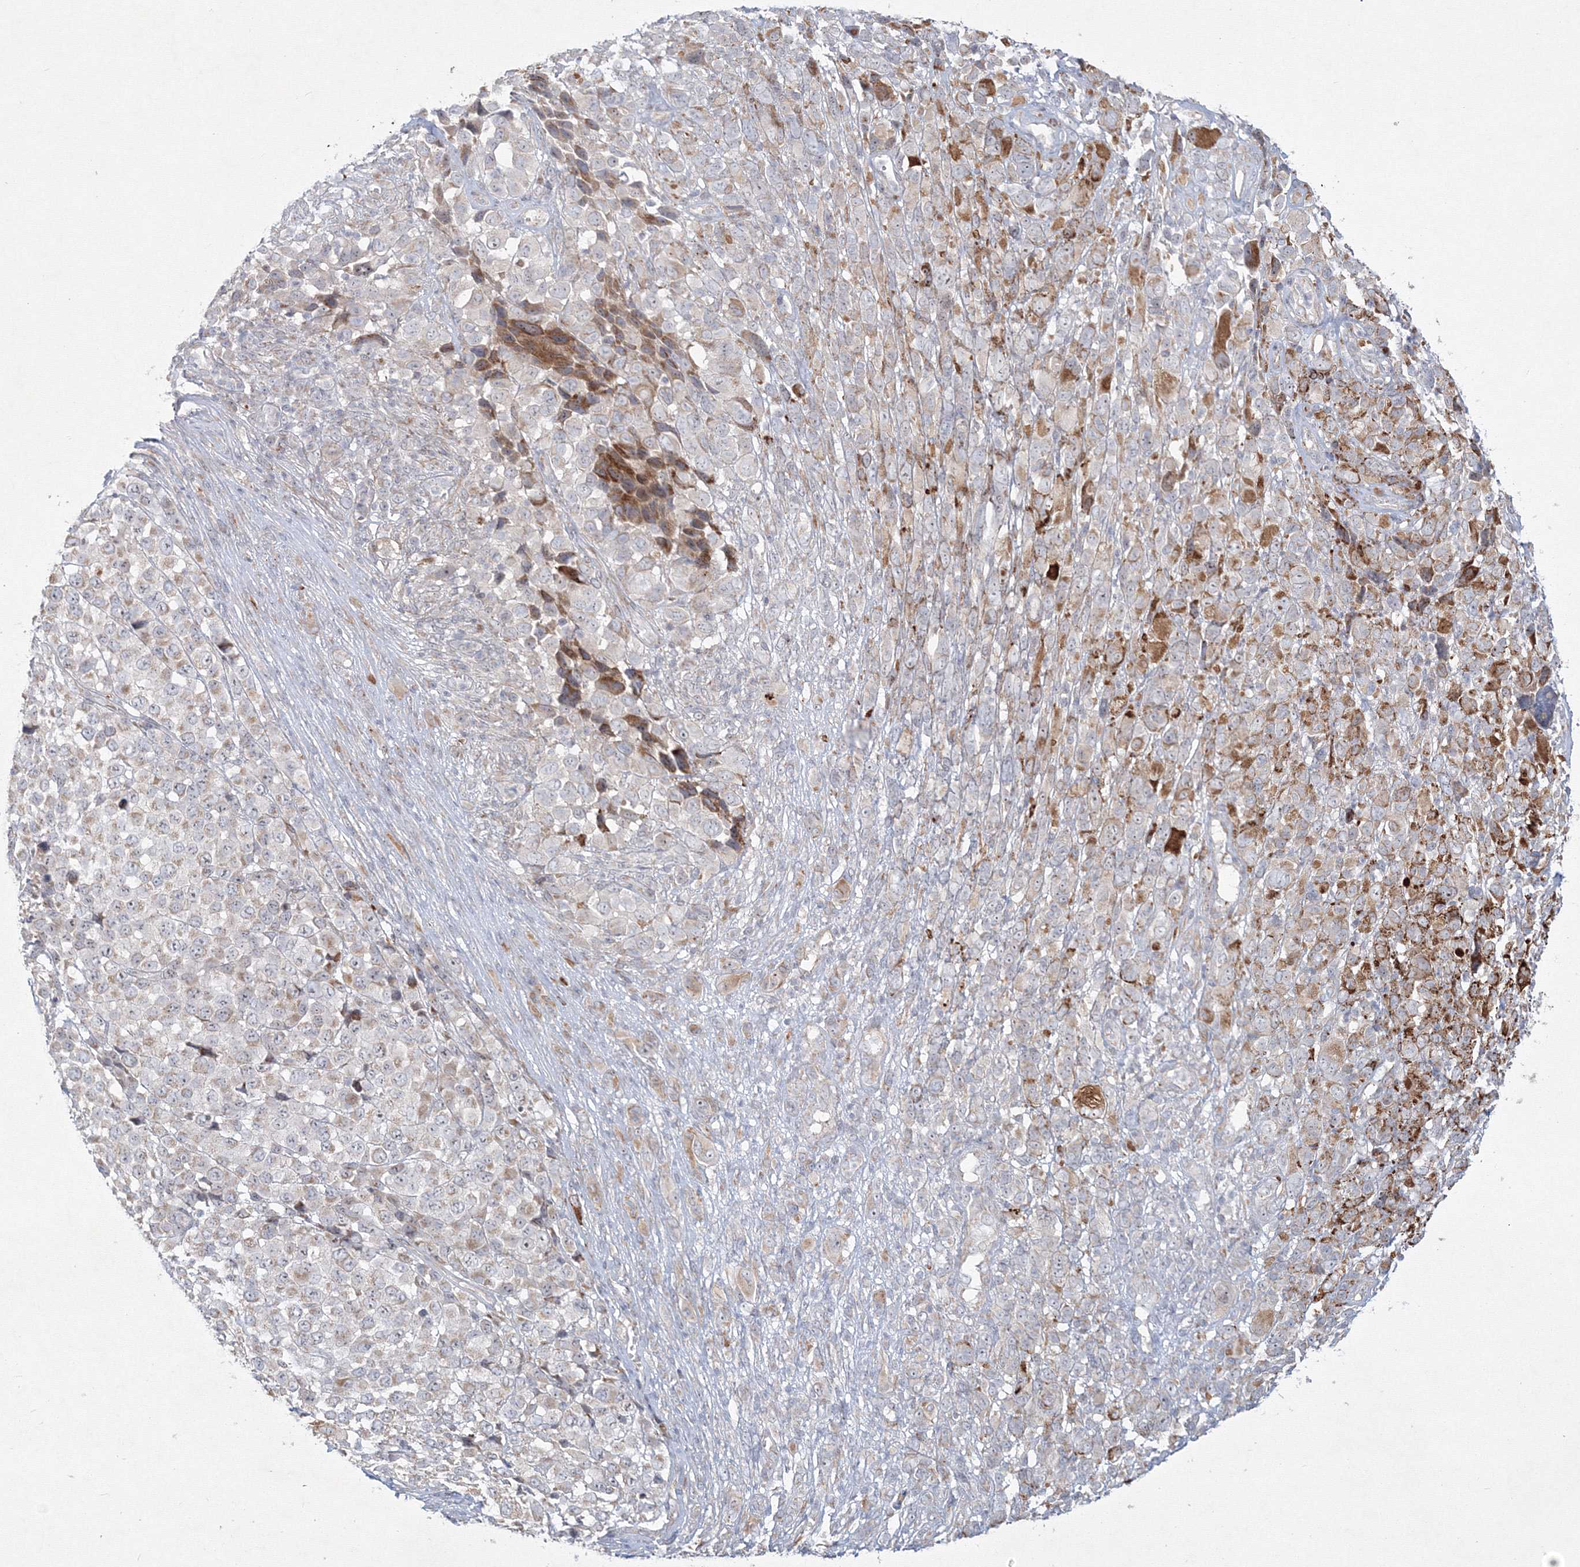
{"staining": {"intensity": "weak", "quantity": "<25%", "location": "cytoplasmic/membranous"}, "tissue": "melanoma", "cell_type": "Tumor cells", "image_type": "cancer", "snomed": [{"axis": "morphology", "description": "Malignant melanoma, NOS"}, {"axis": "topography", "description": "Skin of trunk"}], "caption": "A micrograph of melanoma stained for a protein reveals no brown staining in tumor cells.", "gene": "WDR49", "patient": {"sex": "male", "age": 71}}